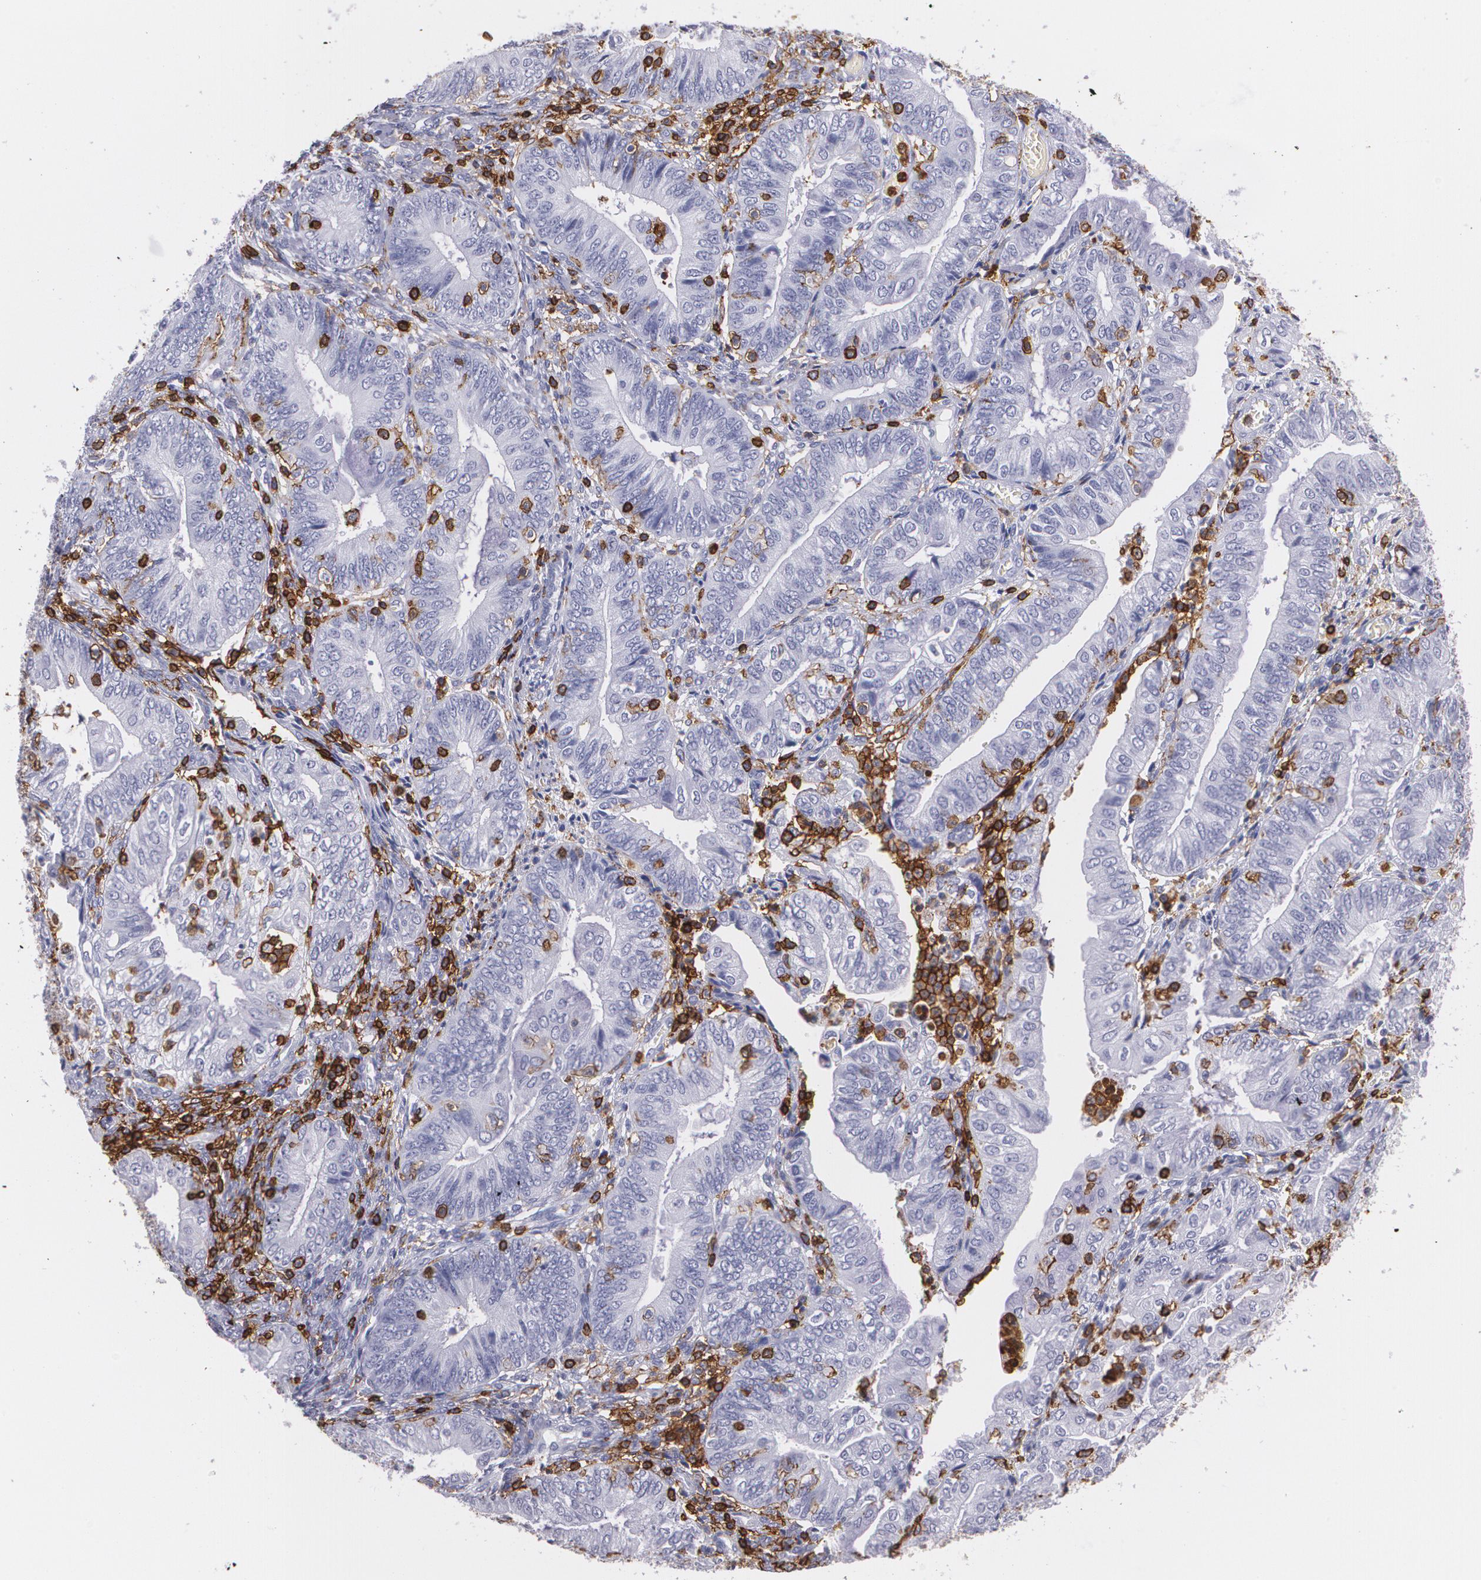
{"staining": {"intensity": "negative", "quantity": "none", "location": "none"}, "tissue": "endometrial cancer", "cell_type": "Tumor cells", "image_type": "cancer", "snomed": [{"axis": "morphology", "description": "Adenocarcinoma, NOS"}, {"axis": "topography", "description": "Endometrium"}], "caption": "A micrograph of human adenocarcinoma (endometrial) is negative for staining in tumor cells.", "gene": "PTPRC", "patient": {"sex": "female", "age": 55}}